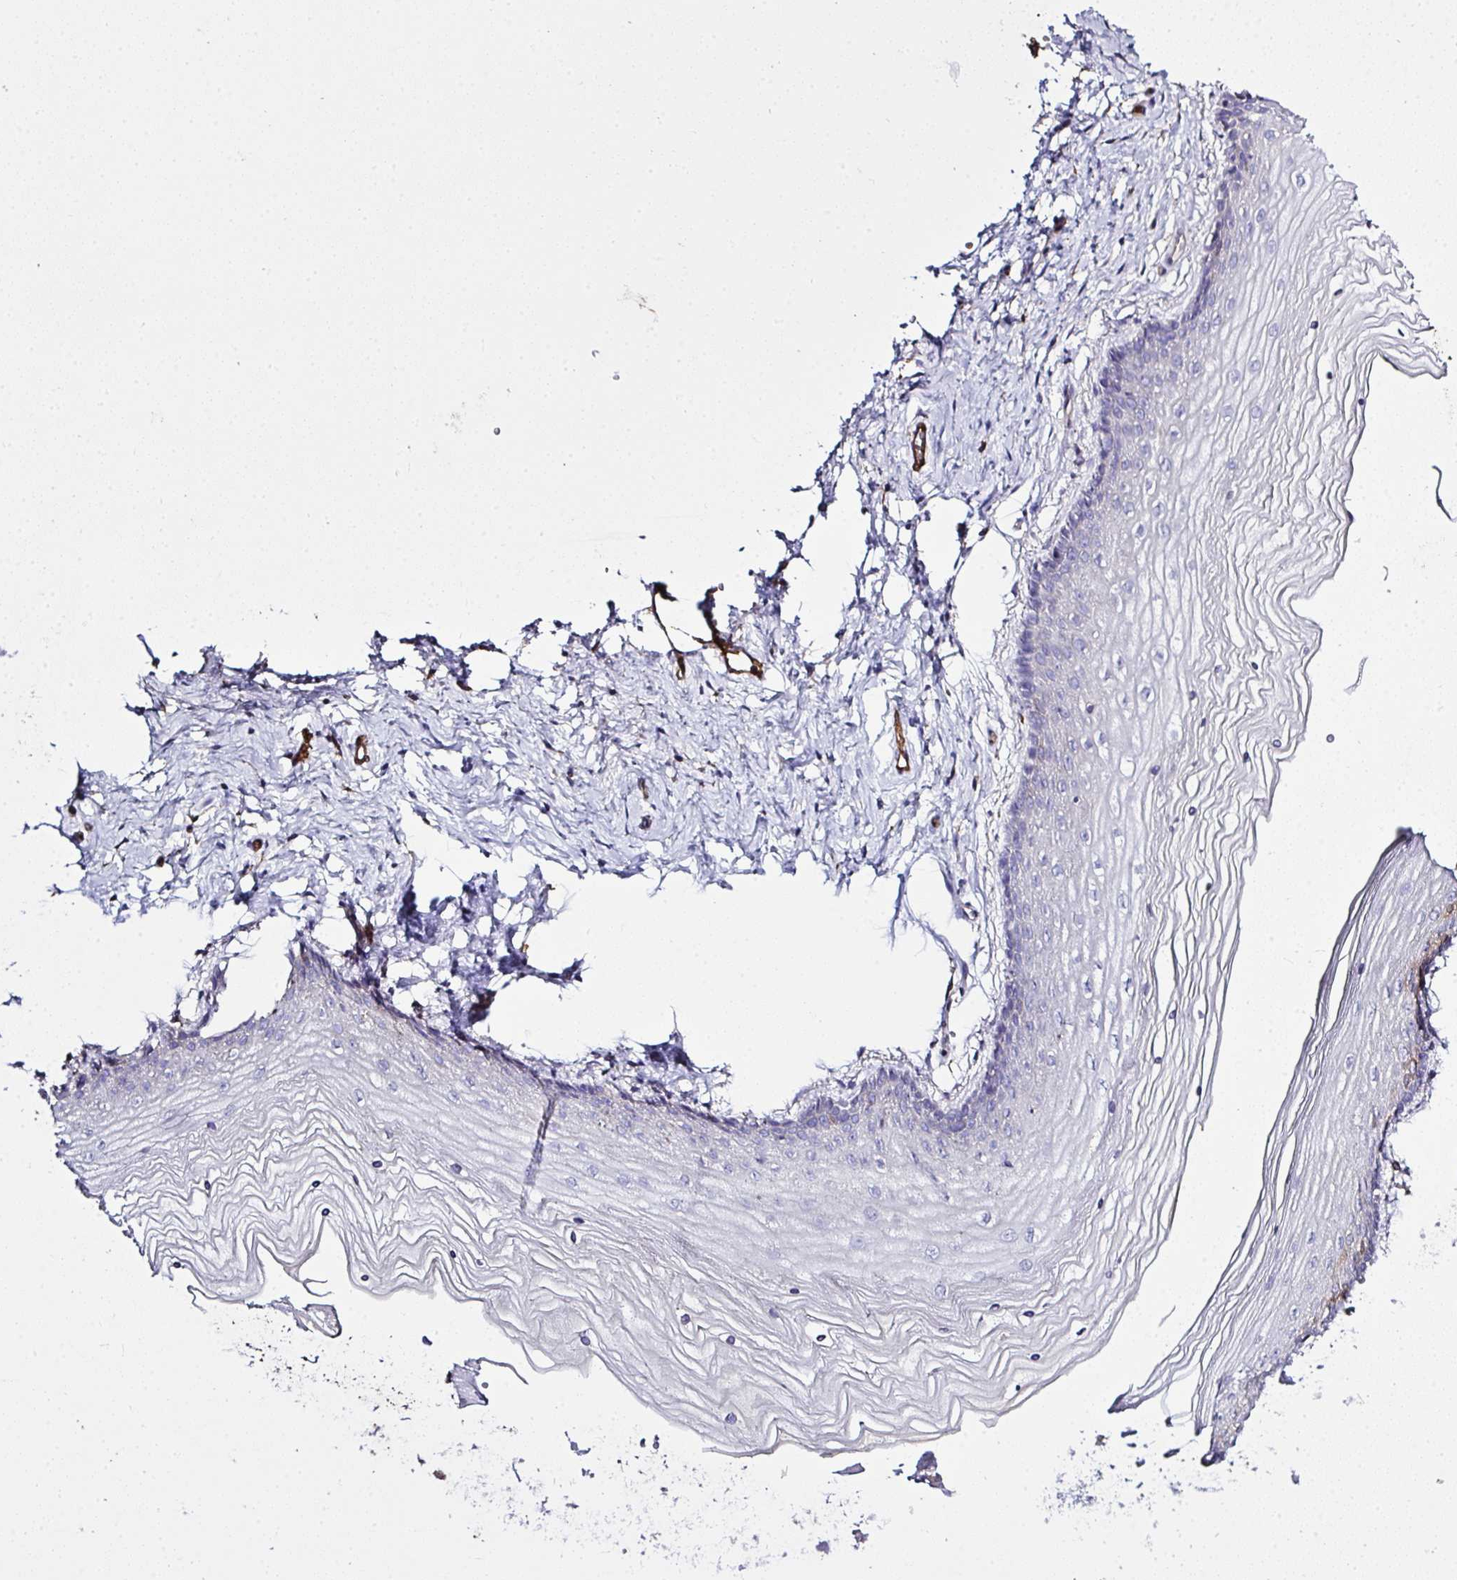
{"staining": {"intensity": "strong", "quantity": "<25%", "location": "cytoplasmic/membranous"}, "tissue": "vagina", "cell_type": "Squamous epithelial cells", "image_type": "normal", "snomed": [{"axis": "morphology", "description": "Normal tissue, NOS"}, {"axis": "topography", "description": "Vagina"}], "caption": "A brown stain labels strong cytoplasmic/membranous positivity of a protein in squamous epithelial cells of benign vagina. (brown staining indicates protein expression, while blue staining denotes nuclei).", "gene": "ZNF813", "patient": {"sex": "female", "age": 38}}